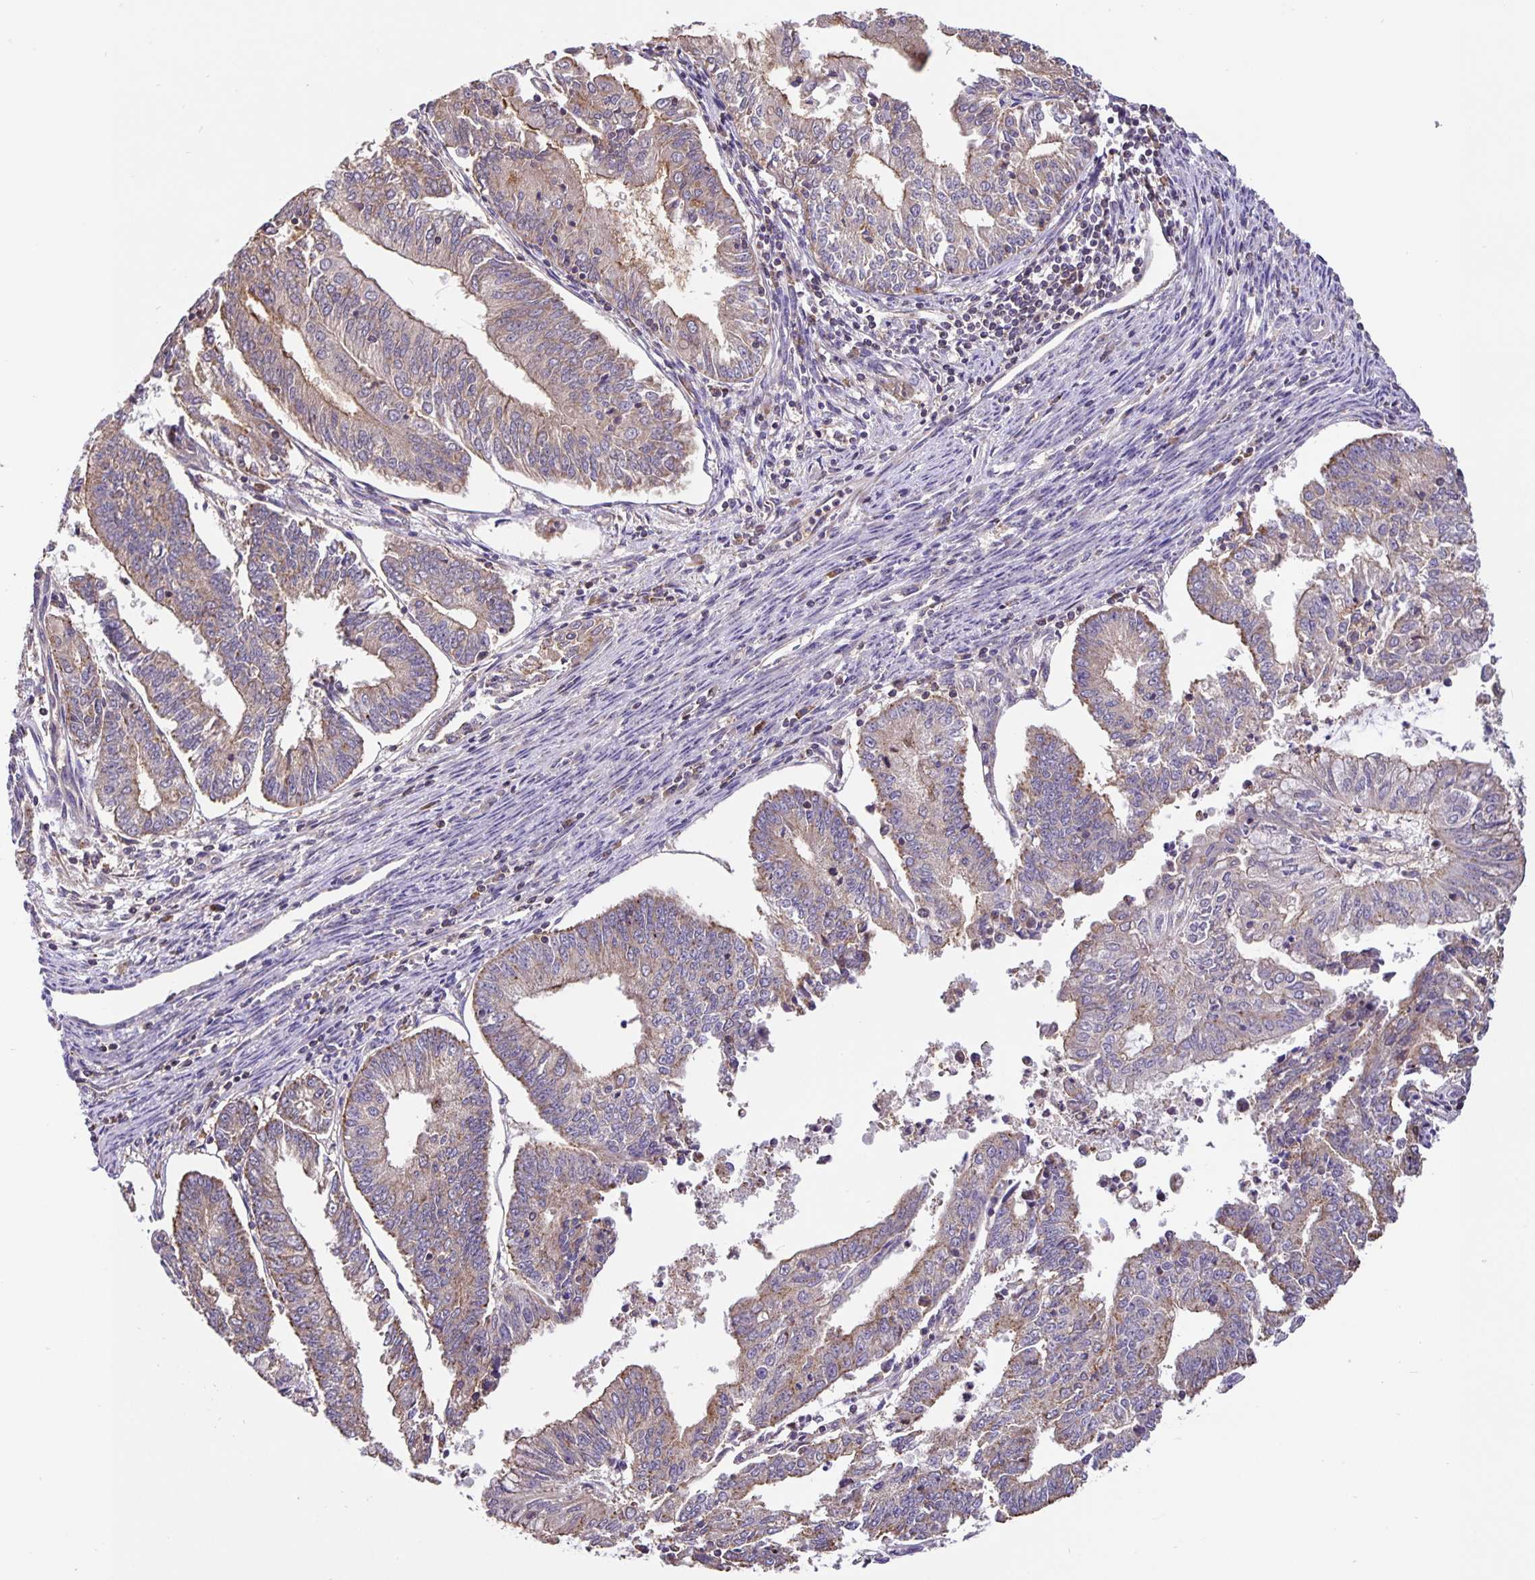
{"staining": {"intensity": "weak", "quantity": "25%-75%", "location": "cytoplasmic/membranous"}, "tissue": "endometrial cancer", "cell_type": "Tumor cells", "image_type": "cancer", "snomed": [{"axis": "morphology", "description": "Adenocarcinoma, NOS"}, {"axis": "topography", "description": "Endometrium"}], "caption": "A photomicrograph showing weak cytoplasmic/membranous staining in about 25%-75% of tumor cells in endometrial cancer (adenocarcinoma), as visualized by brown immunohistochemical staining.", "gene": "TMEM71", "patient": {"sex": "female", "age": 61}}